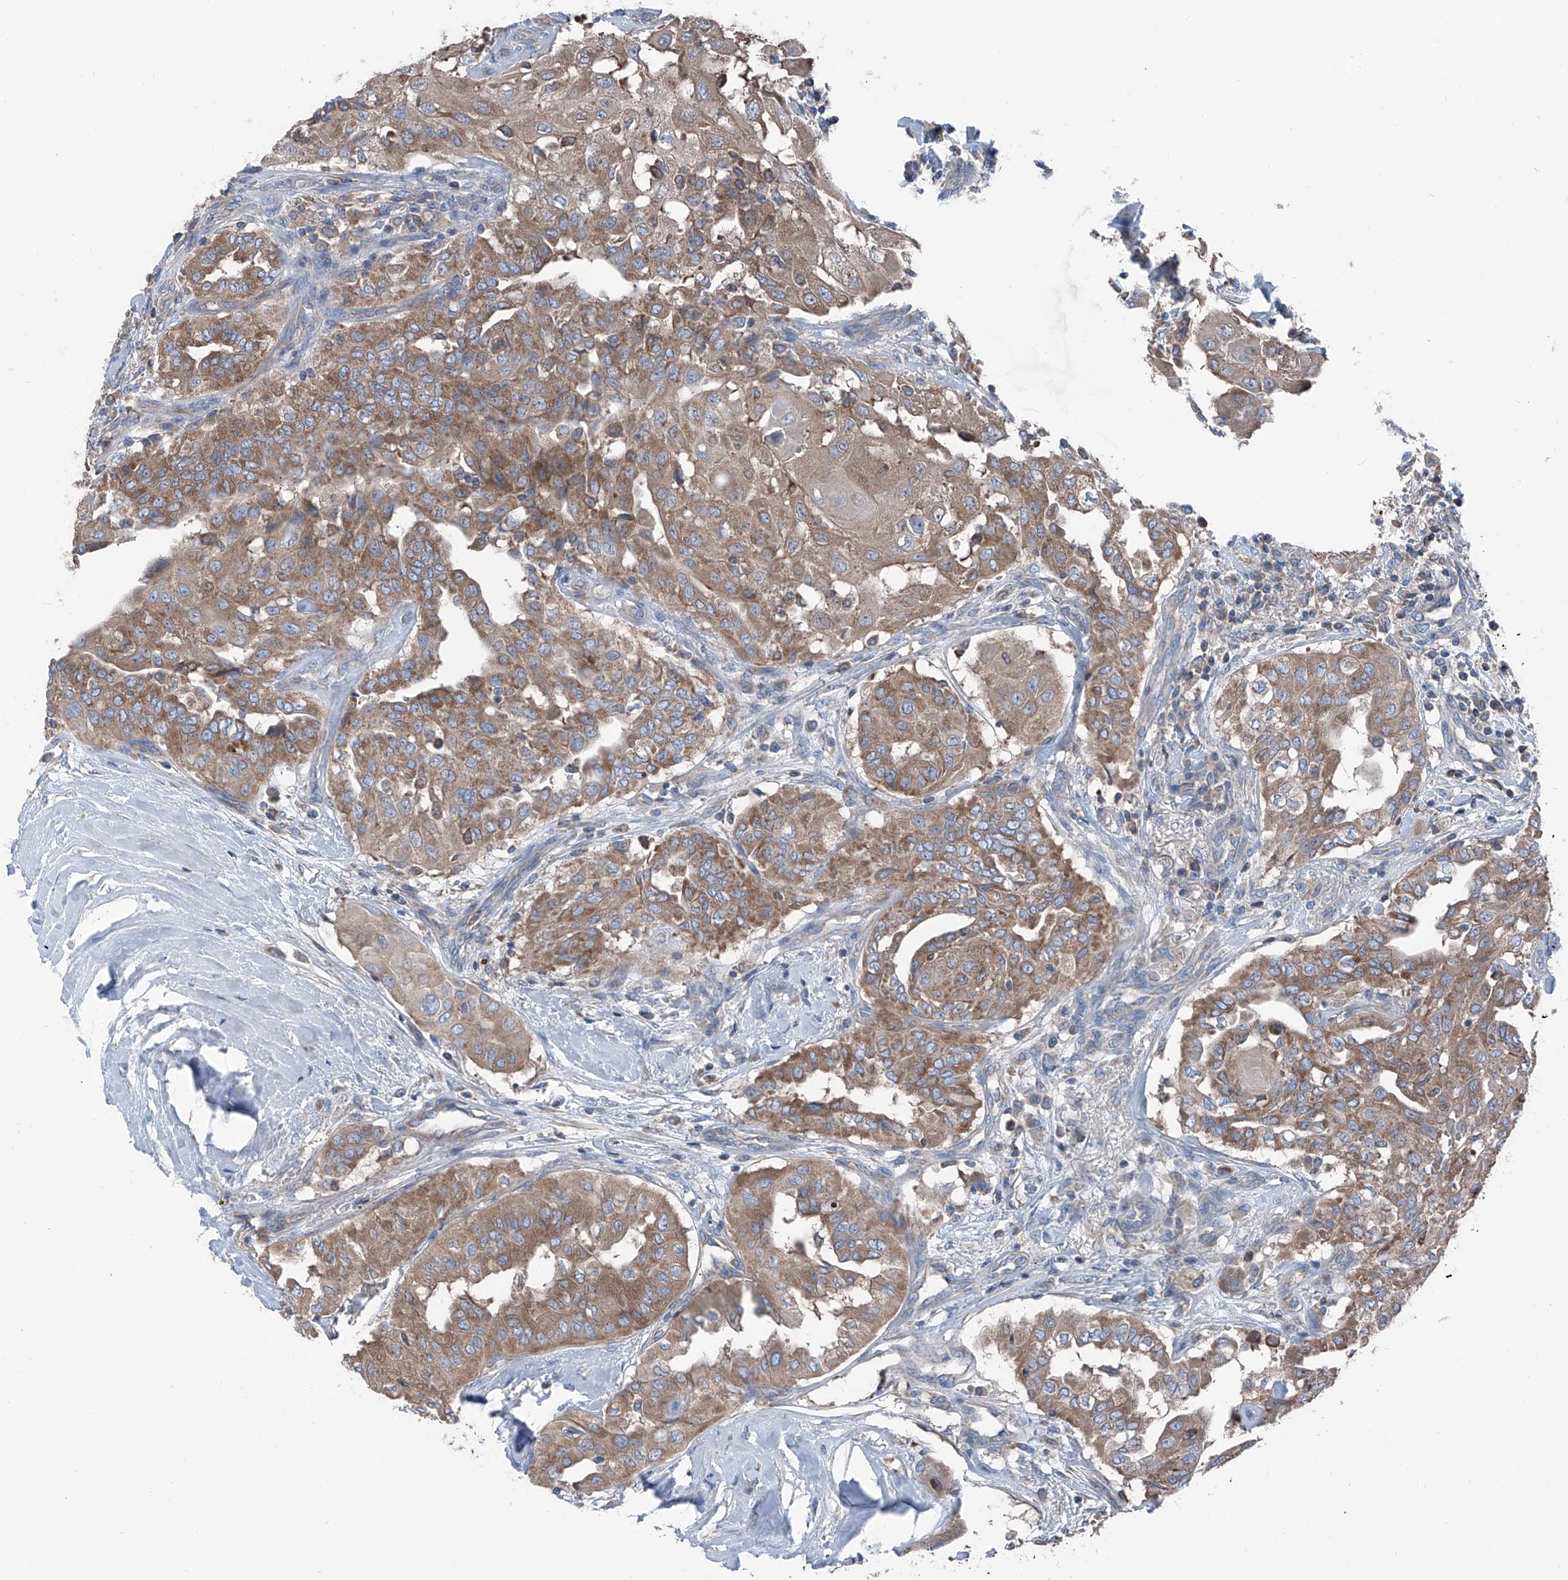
{"staining": {"intensity": "moderate", "quantity": ">75%", "location": "cytoplasmic/membranous"}, "tissue": "thyroid cancer", "cell_type": "Tumor cells", "image_type": "cancer", "snomed": [{"axis": "morphology", "description": "Papillary adenocarcinoma, NOS"}, {"axis": "topography", "description": "Thyroid gland"}], "caption": "Immunohistochemical staining of papillary adenocarcinoma (thyroid) shows medium levels of moderate cytoplasmic/membranous protein expression in approximately >75% of tumor cells.", "gene": "GPAT3", "patient": {"sex": "female", "age": 59}}